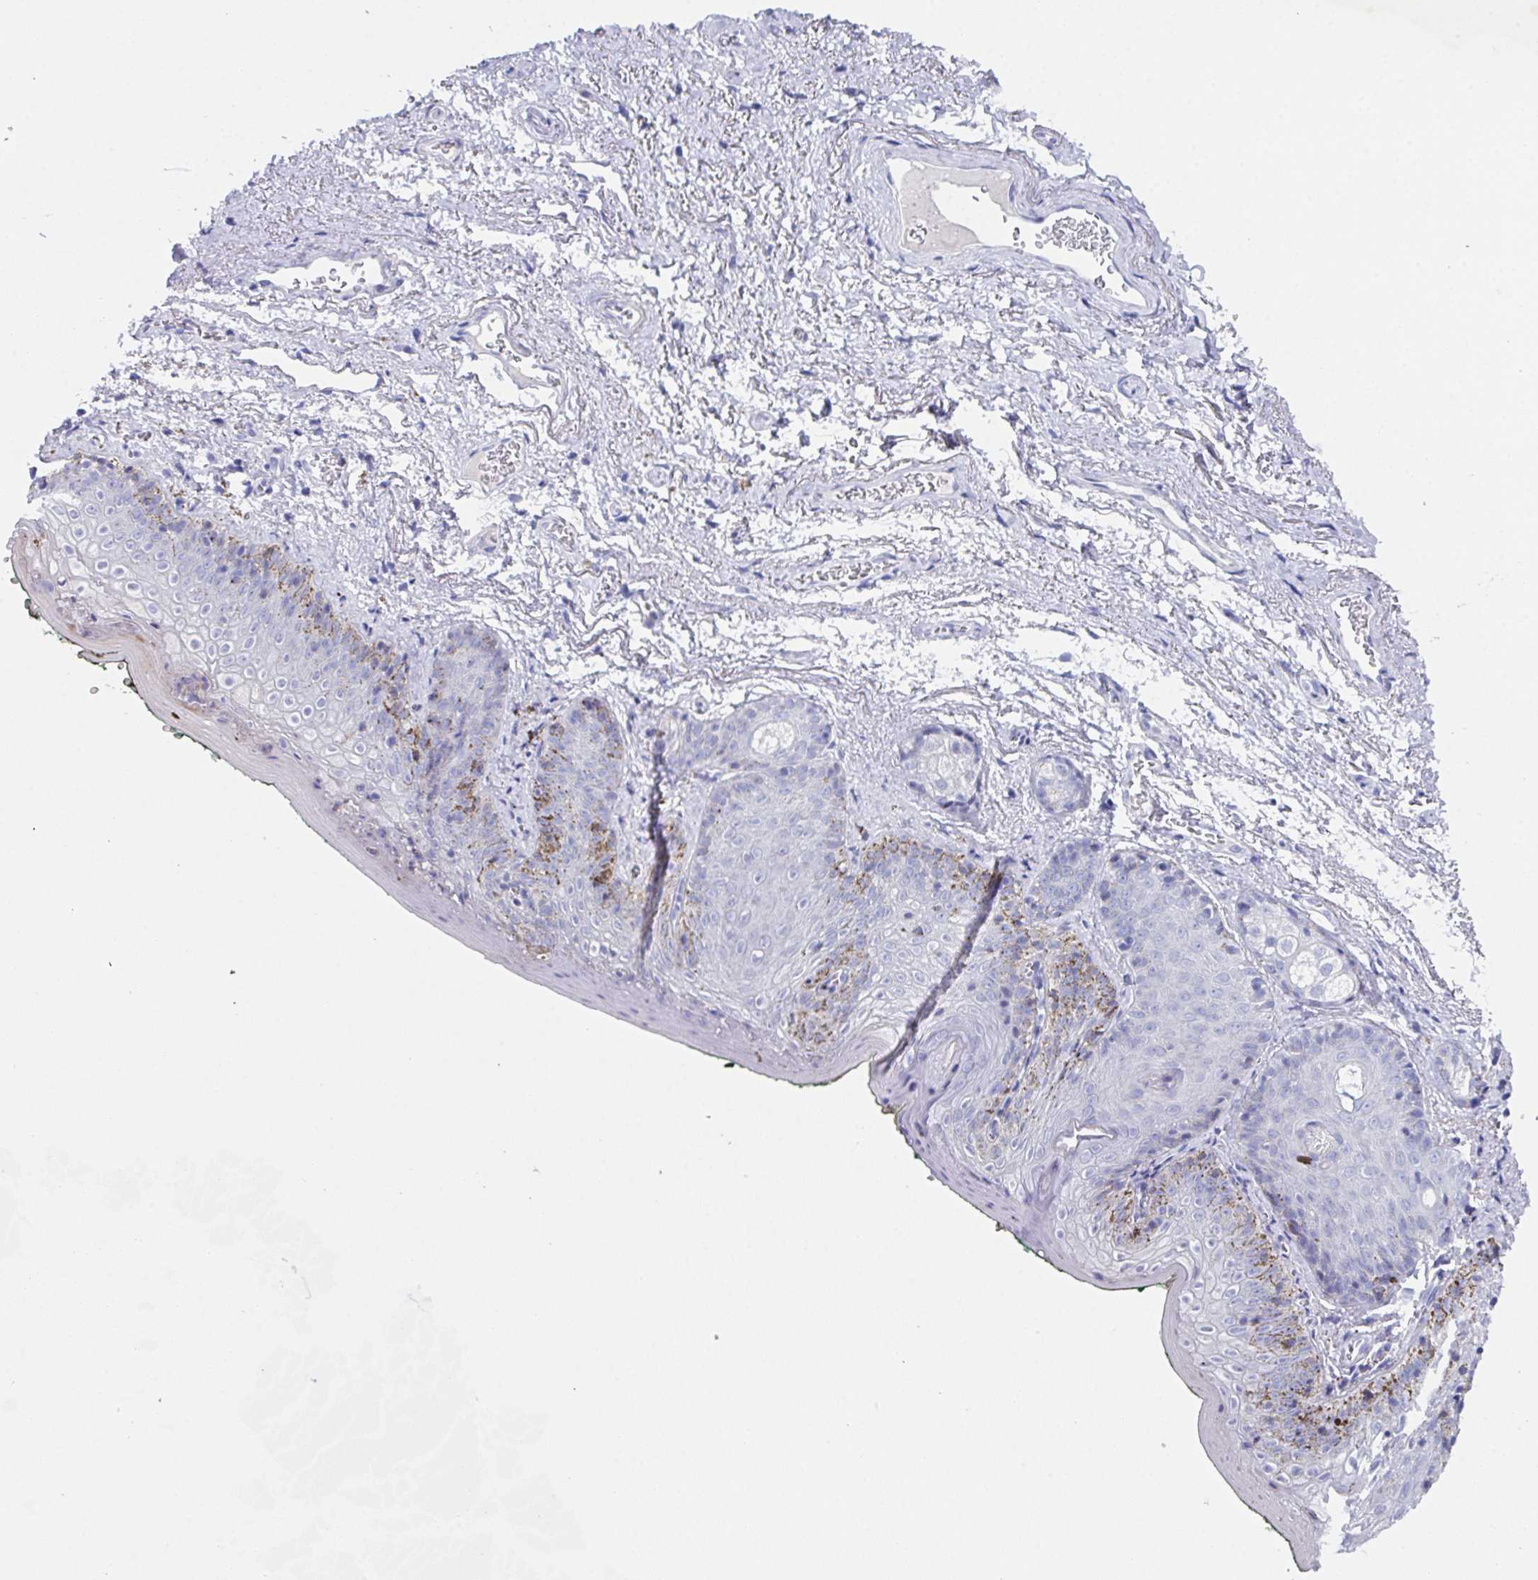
{"staining": {"intensity": "negative", "quantity": "none", "location": "none"}, "tissue": "vagina", "cell_type": "Squamous epithelial cells", "image_type": "normal", "snomed": [{"axis": "morphology", "description": "Normal tissue, NOS"}, {"axis": "topography", "description": "Vulva"}, {"axis": "topography", "description": "Vagina"}, {"axis": "topography", "description": "Peripheral nerve tissue"}], "caption": "High magnification brightfield microscopy of benign vagina stained with DAB (brown) and counterstained with hematoxylin (blue): squamous epithelial cells show no significant positivity.", "gene": "SSC4D", "patient": {"sex": "female", "age": 66}}